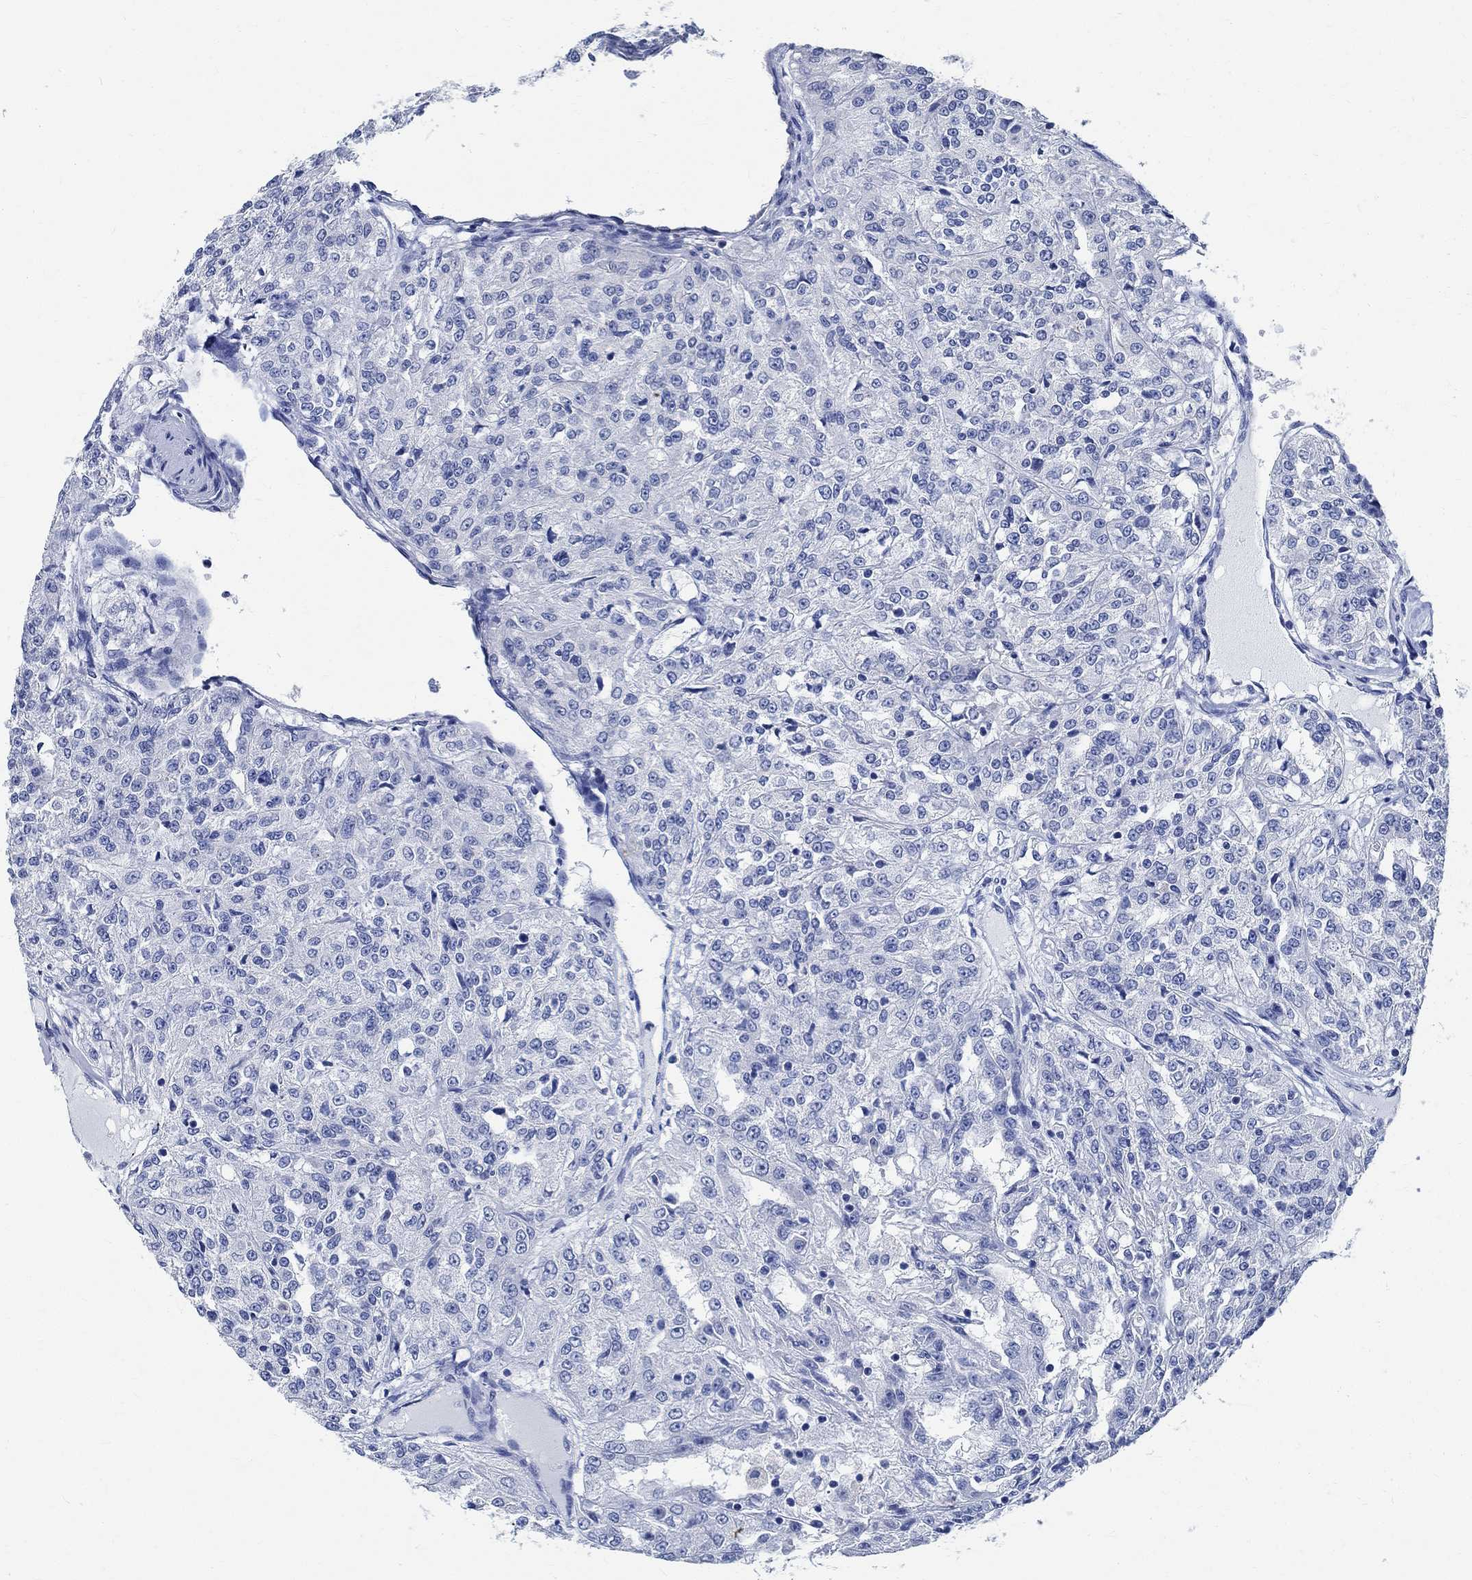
{"staining": {"intensity": "negative", "quantity": "none", "location": "none"}, "tissue": "renal cancer", "cell_type": "Tumor cells", "image_type": "cancer", "snomed": [{"axis": "morphology", "description": "Adenocarcinoma, NOS"}, {"axis": "topography", "description": "Kidney"}], "caption": "The image exhibits no staining of tumor cells in adenocarcinoma (renal).", "gene": "TMEM221", "patient": {"sex": "female", "age": 63}}